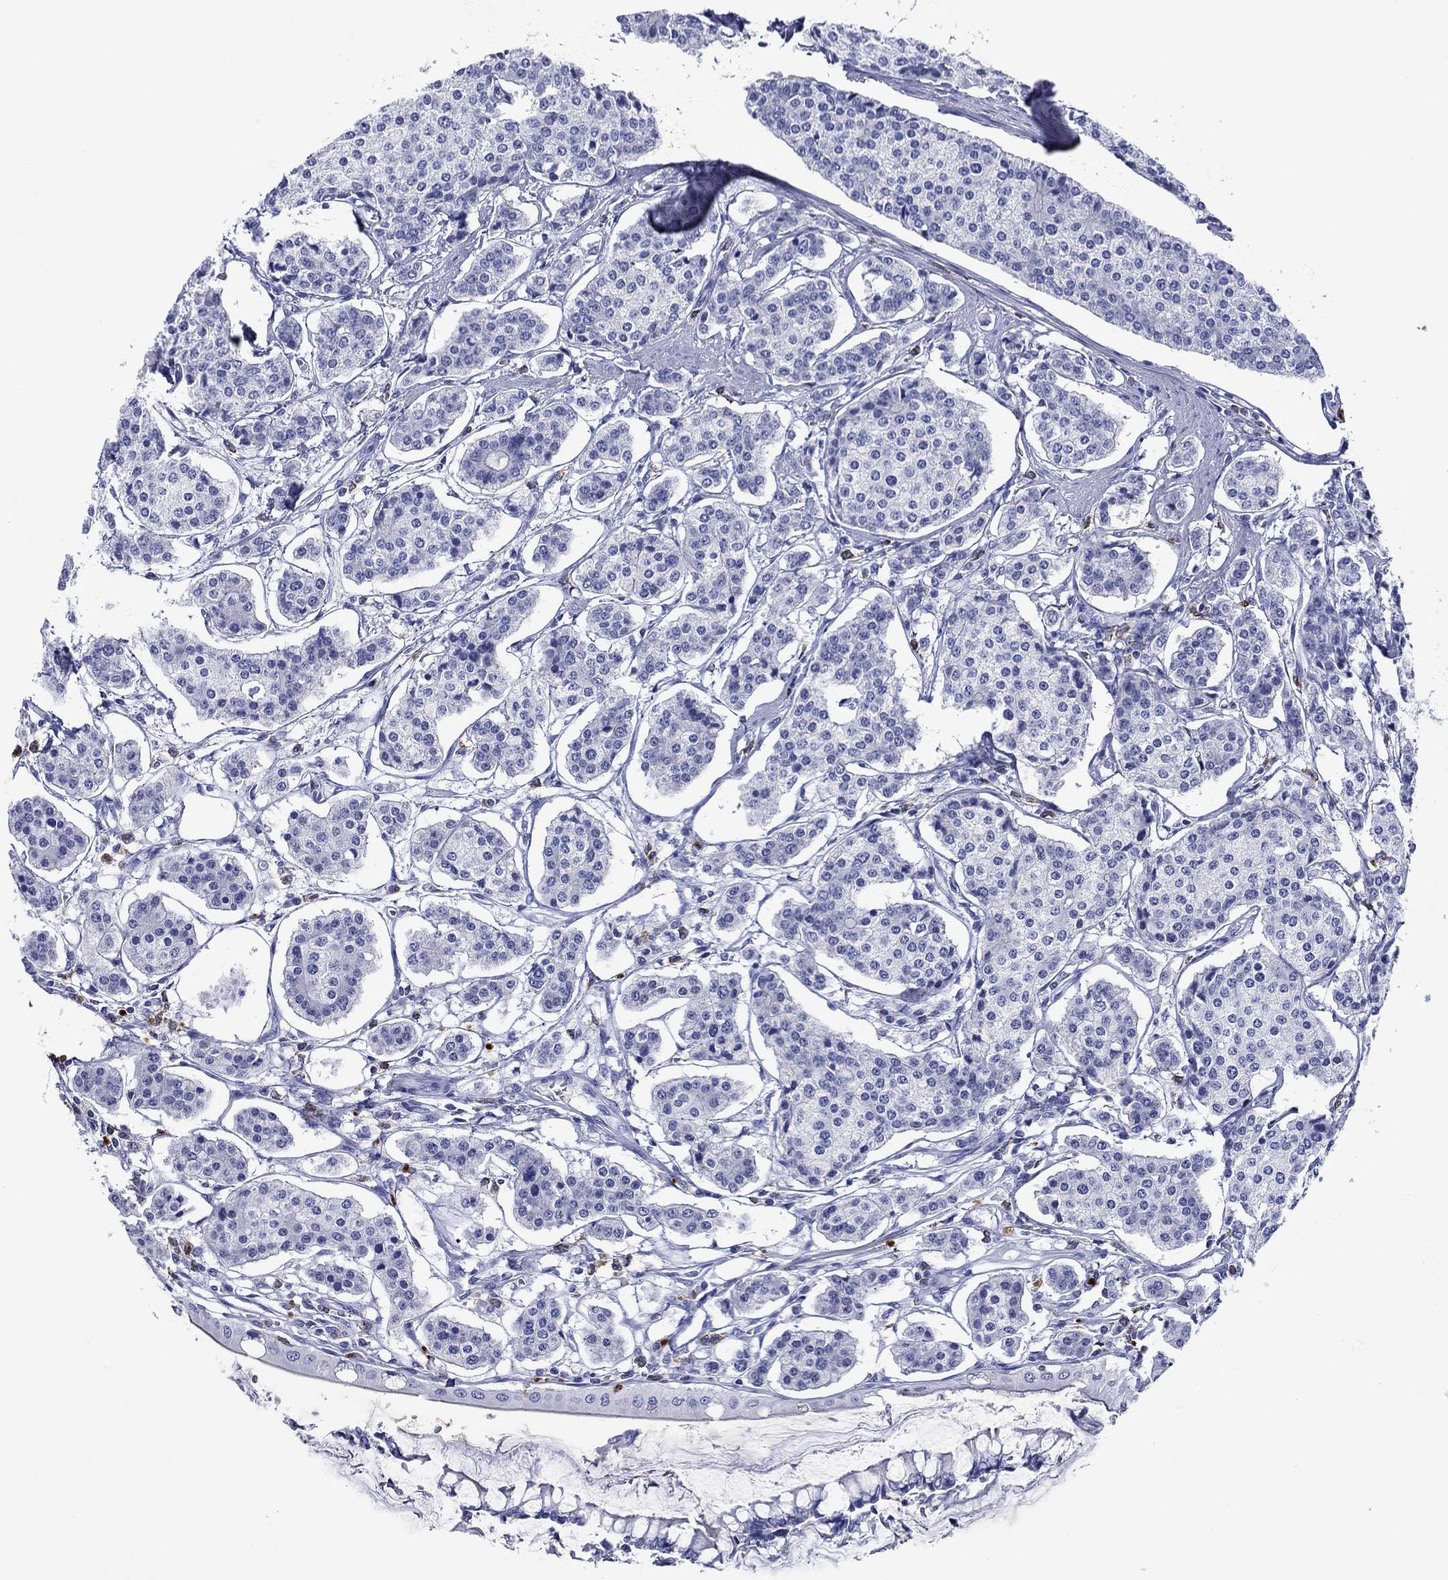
{"staining": {"intensity": "negative", "quantity": "none", "location": "none"}, "tissue": "carcinoid", "cell_type": "Tumor cells", "image_type": "cancer", "snomed": [{"axis": "morphology", "description": "Carcinoid, malignant, NOS"}, {"axis": "topography", "description": "Small intestine"}], "caption": "A photomicrograph of human carcinoid is negative for staining in tumor cells.", "gene": "EPX", "patient": {"sex": "female", "age": 65}}